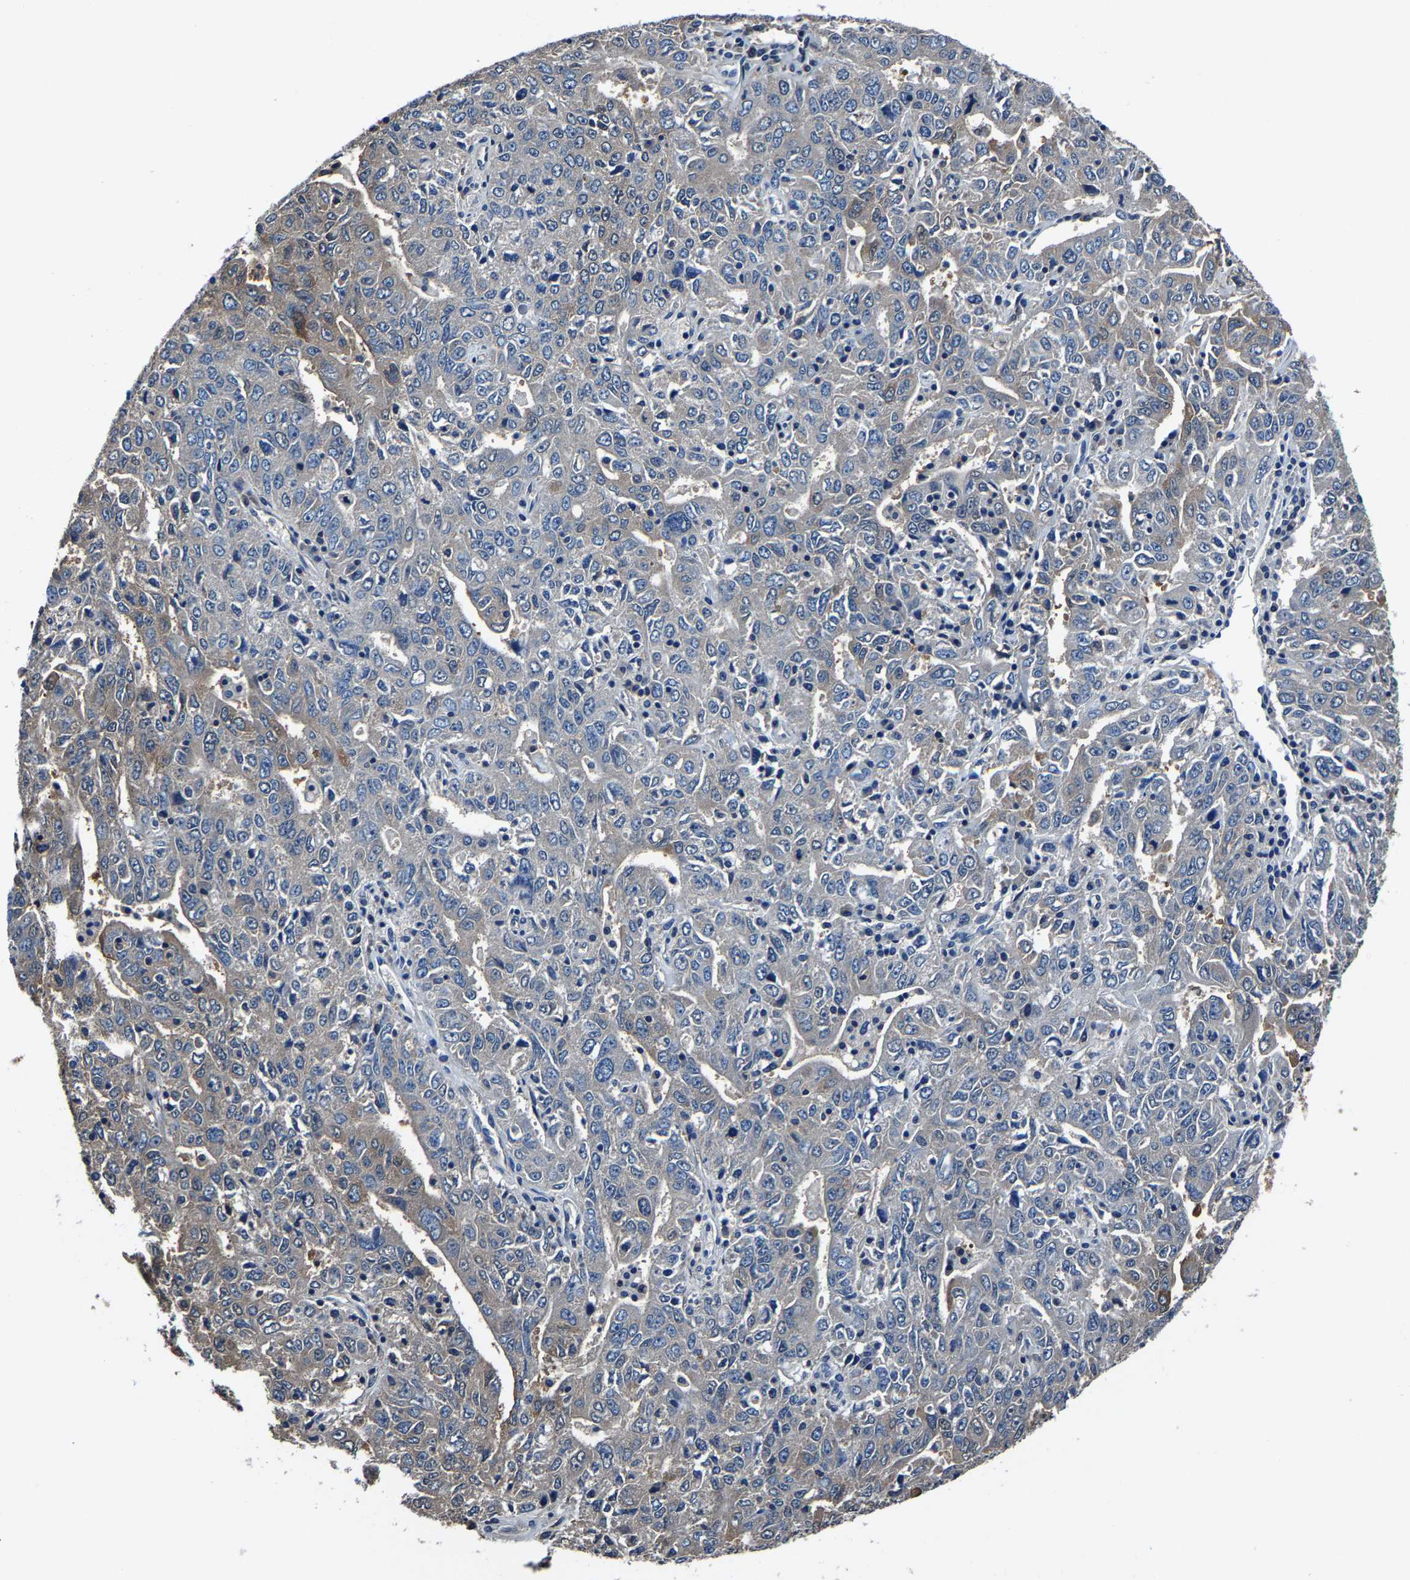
{"staining": {"intensity": "weak", "quantity": "<25%", "location": "cytoplasmic/membranous"}, "tissue": "ovarian cancer", "cell_type": "Tumor cells", "image_type": "cancer", "snomed": [{"axis": "morphology", "description": "Carcinoma, endometroid"}, {"axis": "topography", "description": "Ovary"}], "caption": "There is no significant positivity in tumor cells of ovarian cancer. (DAB IHC with hematoxylin counter stain).", "gene": "ALDOB", "patient": {"sex": "female", "age": 62}}